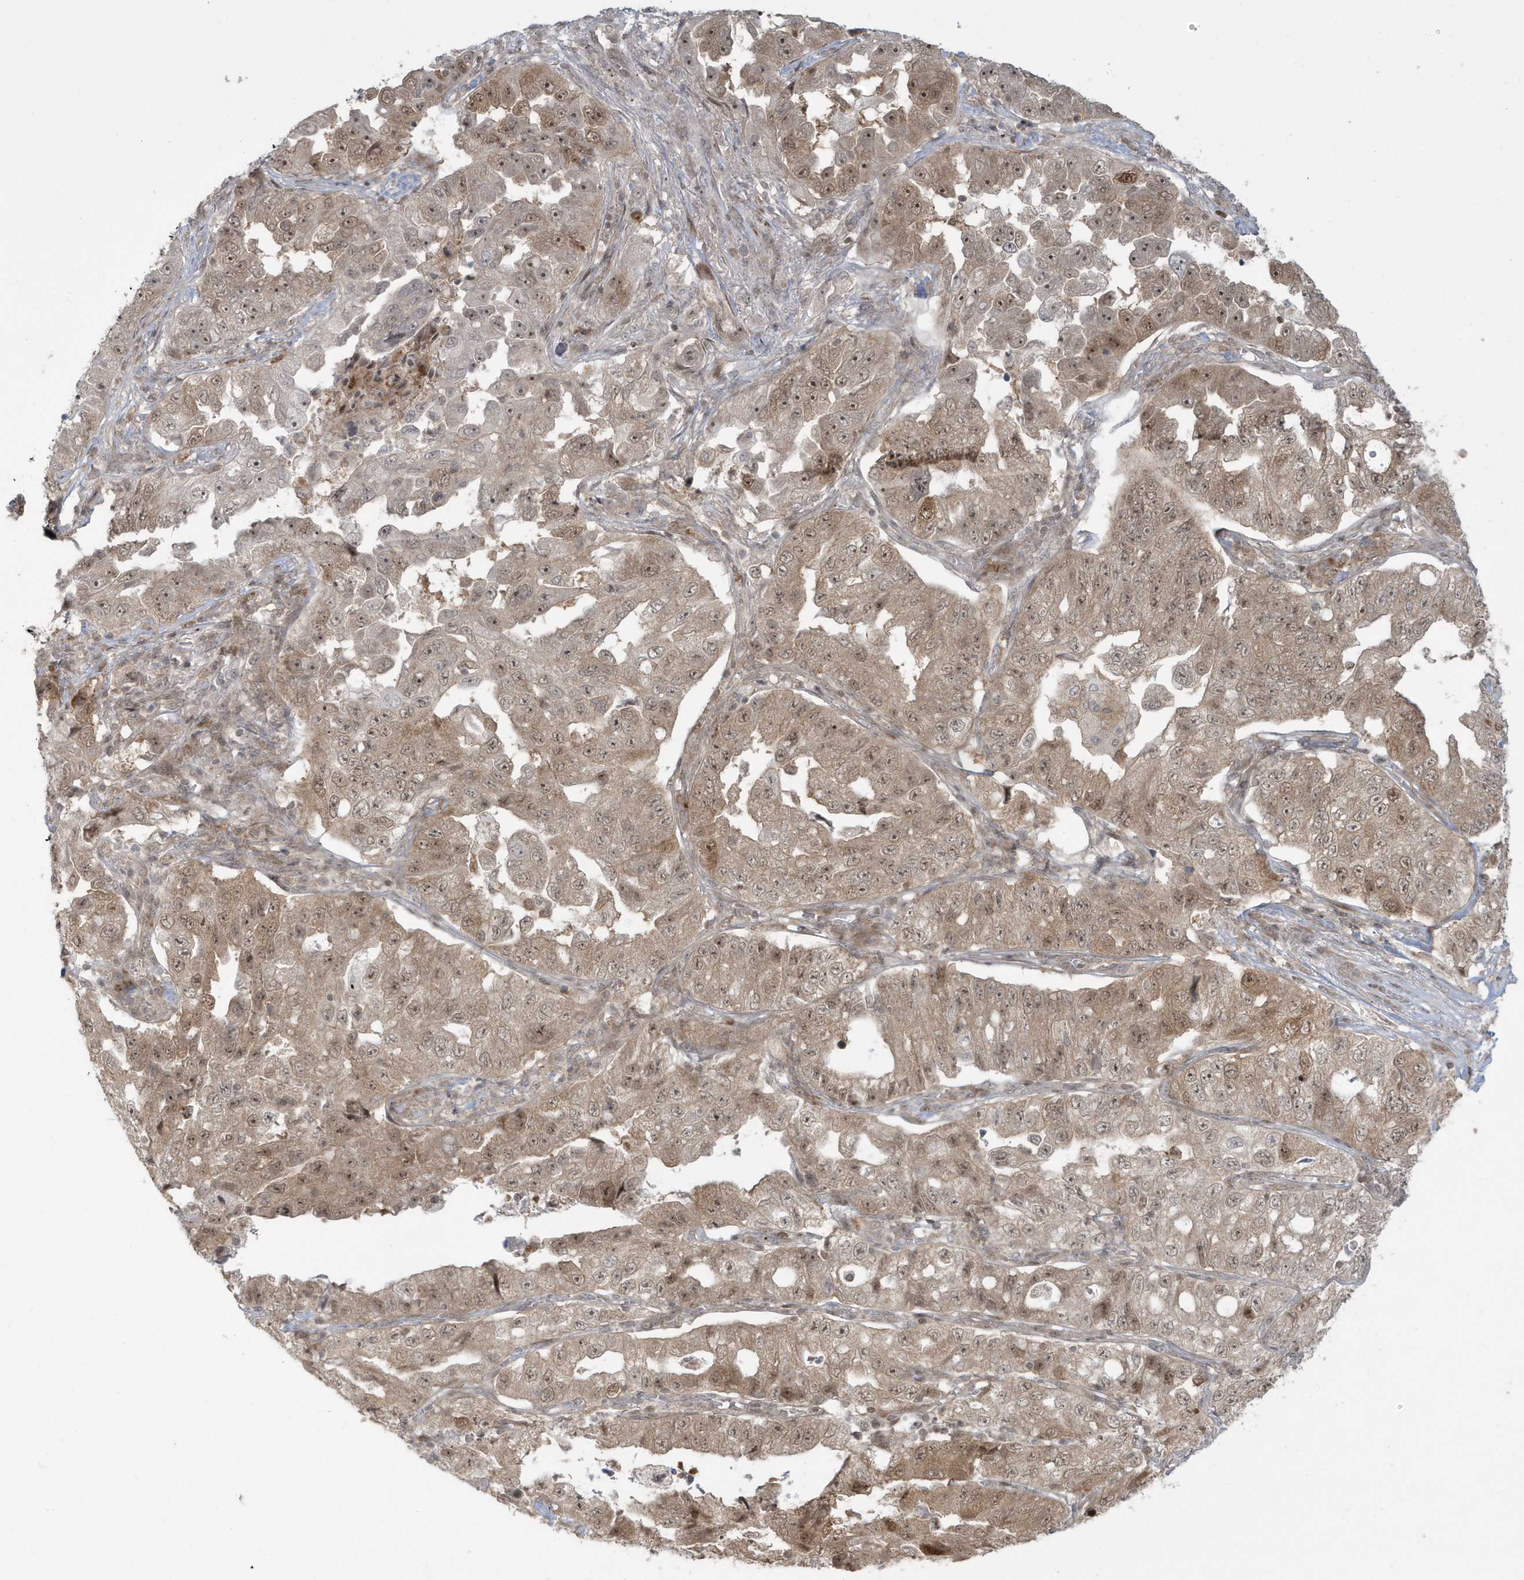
{"staining": {"intensity": "weak", "quantity": ">75%", "location": "cytoplasmic/membranous,nuclear"}, "tissue": "lung cancer", "cell_type": "Tumor cells", "image_type": "cancer", "snomed": [{"axis": "morphology", "description": "Adenocarcinoma, NOS"}, {"axis": "topography", "description": "Lung"}], "caption": "Immunohistochemistry micrograph of adenocarcinoma (lung) stained for a protein (brown), which demonstrates low levels of weak cytoplasmic/membranous and nuclear expression in about >75% of tumor cells.", "gene": "C1orf52", "patient": {"sex": "female", "age": 51}}